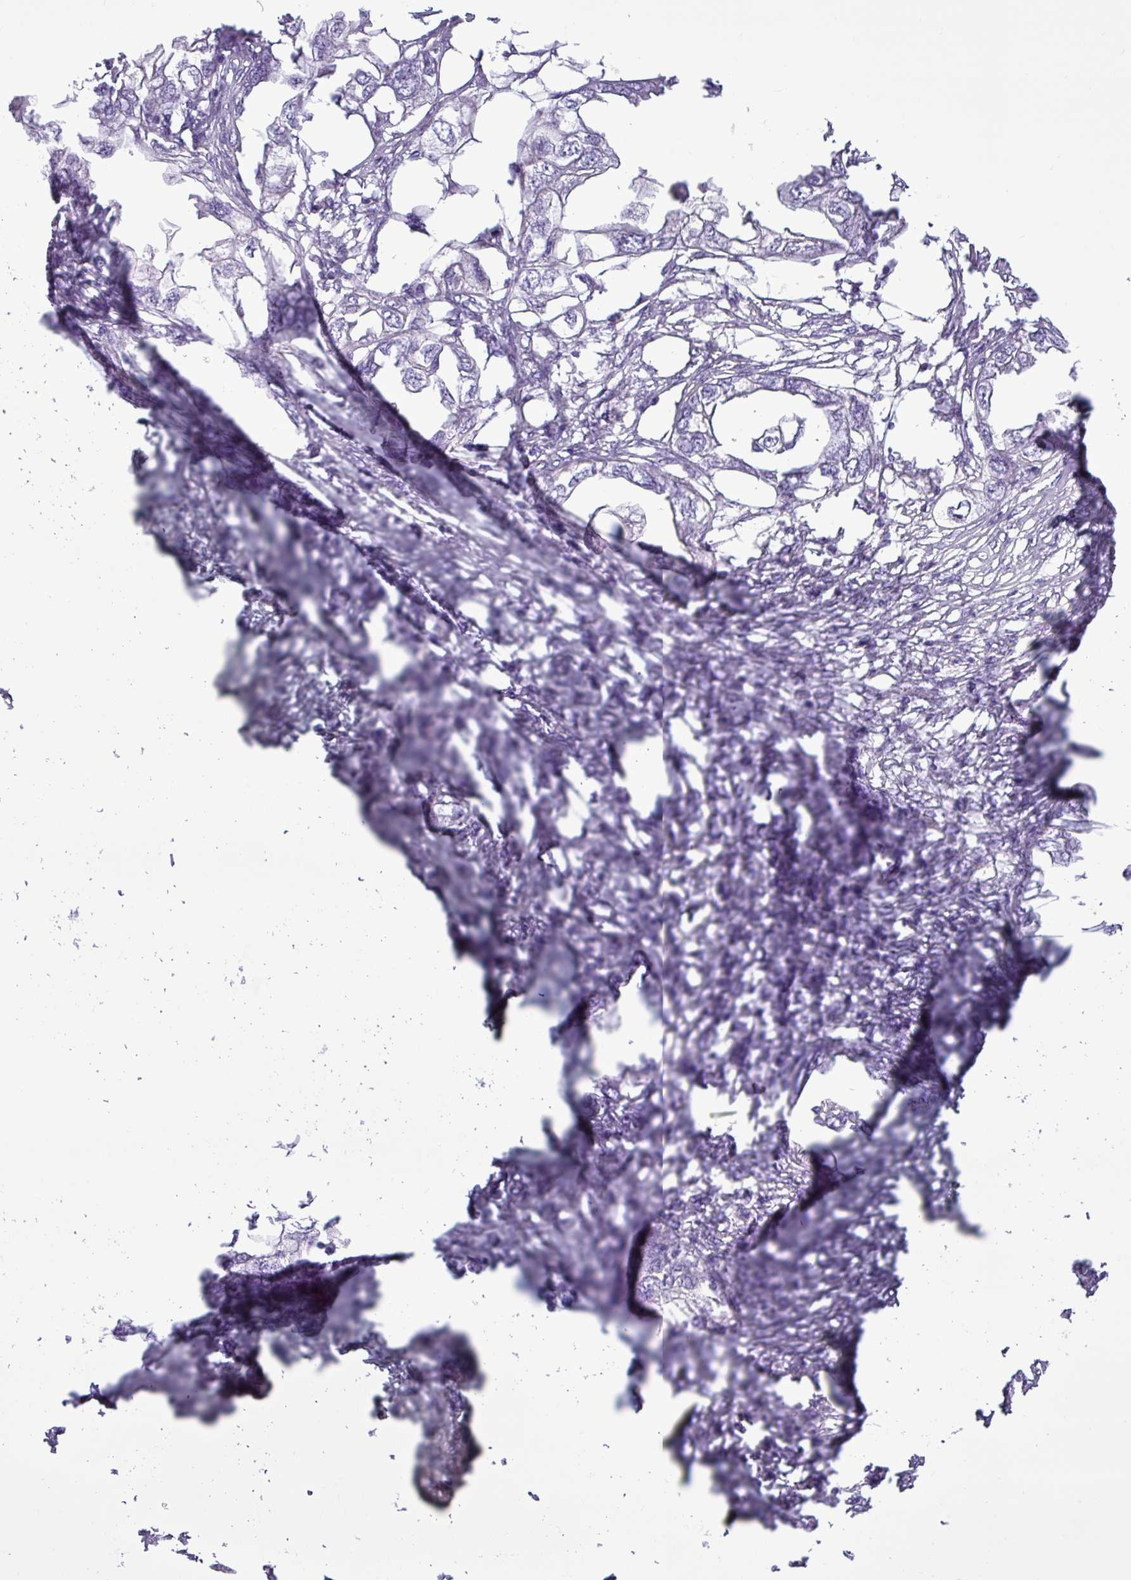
{"staining": {"intensity": "negative", "quantity": "none", "location": "none"}, "tissue": "endometrial cancer", "cell_type": "Tumor cells", "image_type": "cancer", "snomed": [{"axis": "morphology", "description": "Adenocarcinoma, NOS"}, {"axis": "morphology", "description": "Adenocarcinoma, metastatic, NOS"}, {"axis": "topography", "description": "Adipose tissue"}, {"axis": "topography", "description": "Endometrium"}], "caption": "High power microscopy micrograph of an immunohistochemistry (IHC) micrograph of endometrial cancer (adenocarcinoma), revealing no significant positivity in tumor cells.", "gene": "ALDH3A1", "patient": {"sex": "female", "age": 67}}